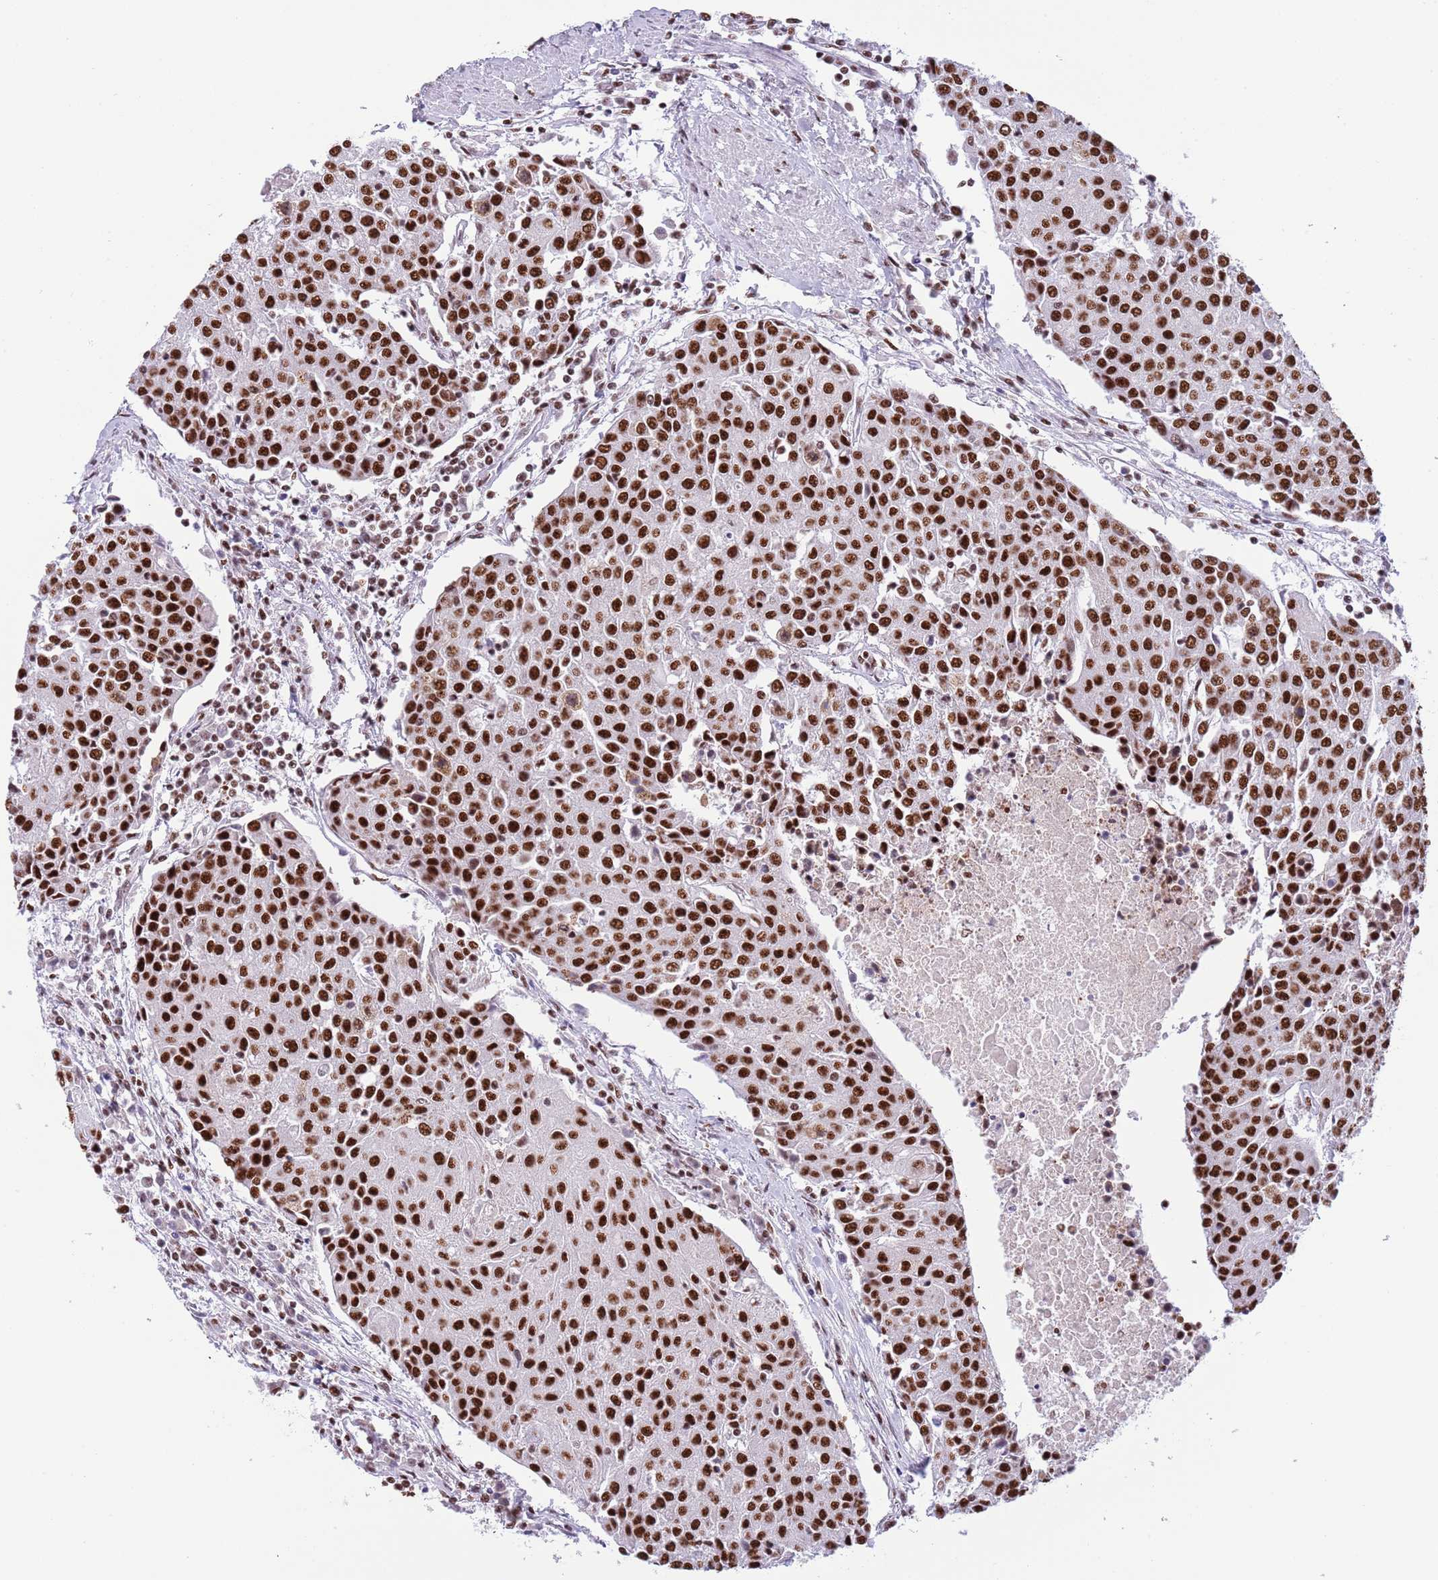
{"staining": {"intensity": "strong", "quantity": ">75%", "location": "nuclear"}, "tissue": "urothelial cancer", "cell_type": "Tumor cells", "image_type": "cancer", "snomed": [{"axis": "morphology", "description": "Urothelial carcinoma, High grade"}, {"axis": "topography", "description": "Urinary bladder"}], "caption": "Immunohistochemistry image of human urothelial cancer stained for a protein (brown), which shows high levels of strong nuclear staining in about >75% of tumor cells.", "gene": "SF3A2", "patient": {"sex": "female", "age": 85}}